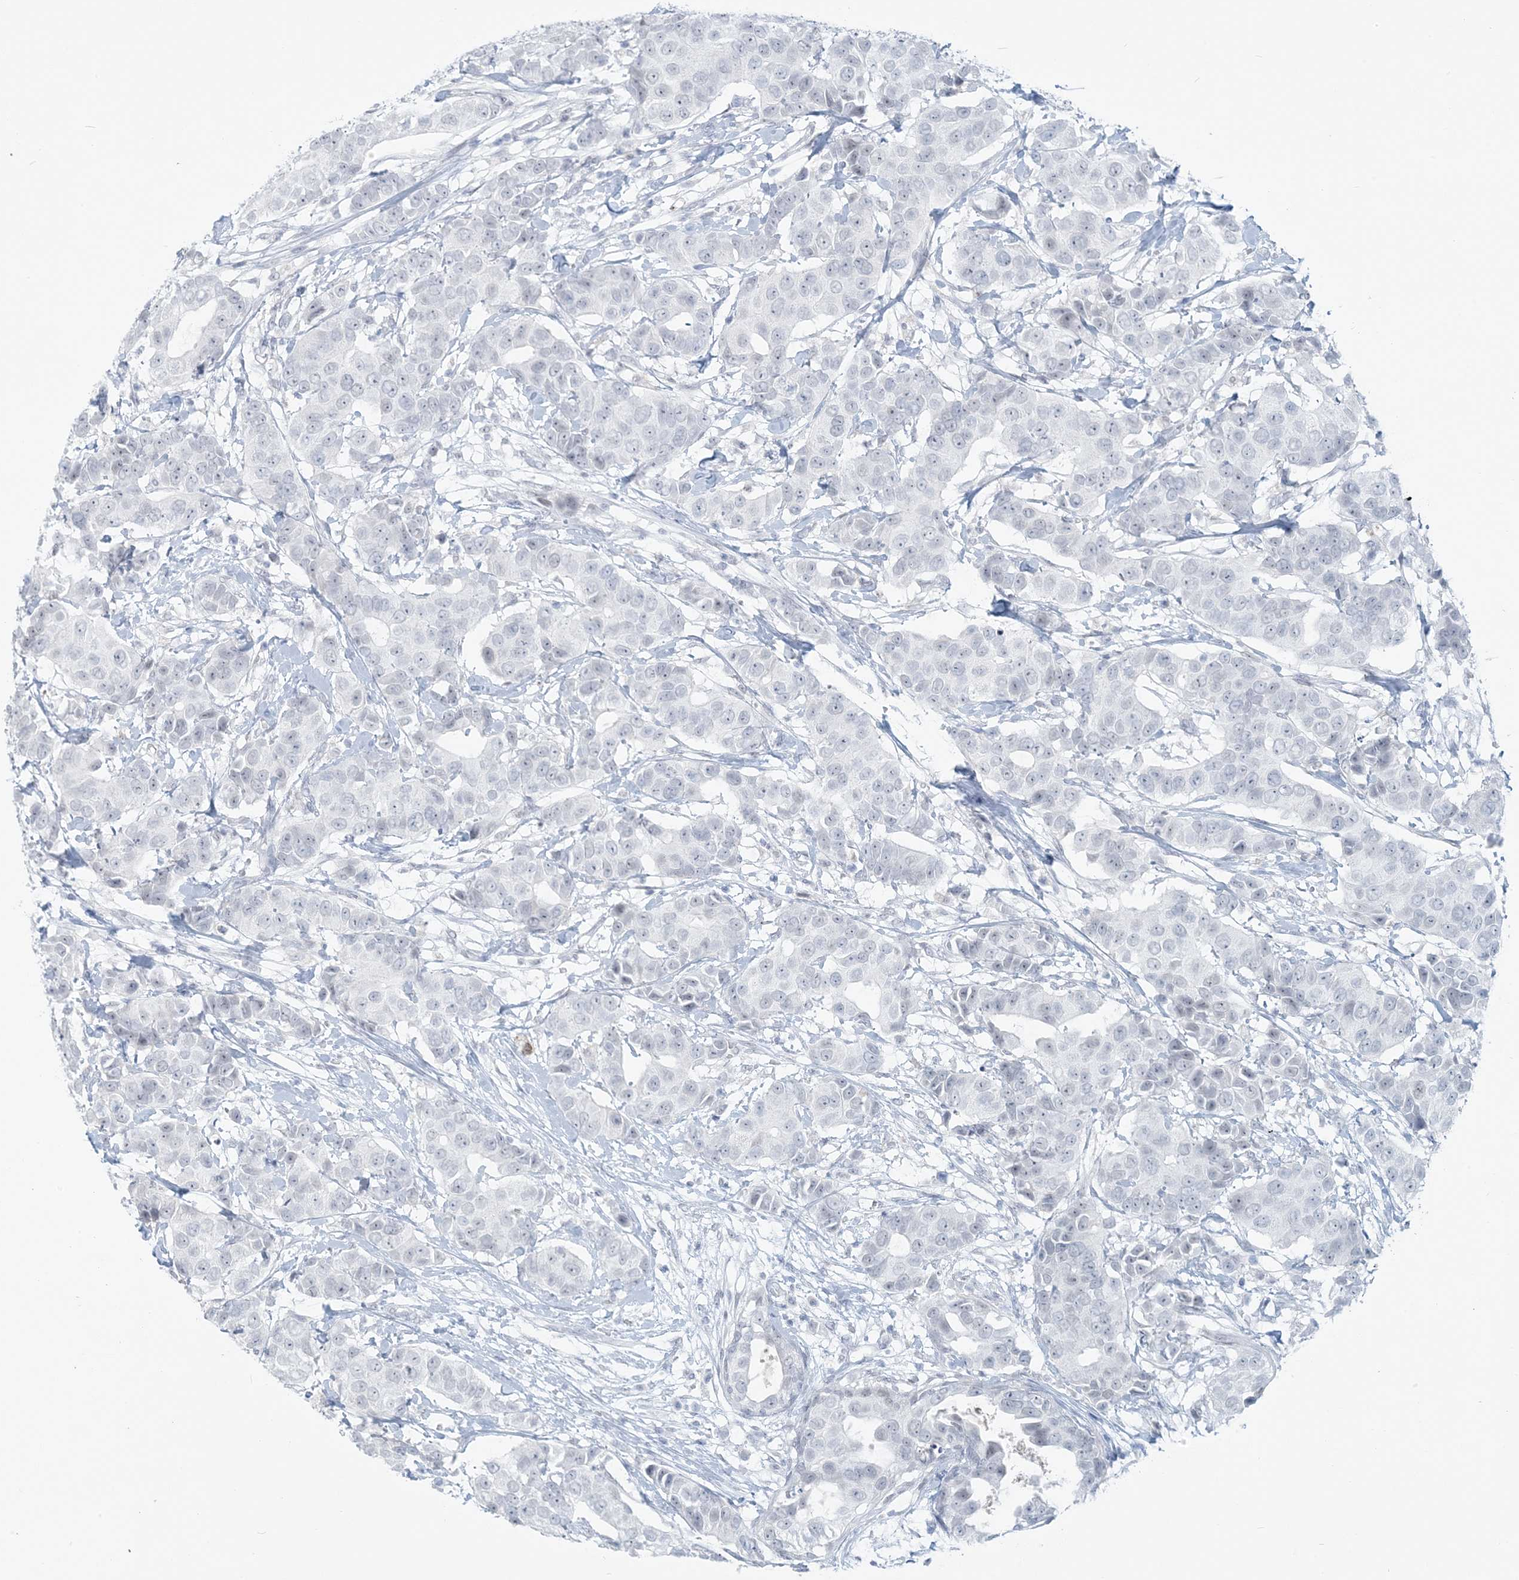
{"staining": {"intensity": "negative", "quantity": "none", "location": "none"}, "tissue": "breast cancer", "cell_type": "Tumor cells", "image_type": "cancer", "snomed": [{"axis": "morphology", "description": "Normal tissue, NOS"}, {"axis": "morphology", "description": "Duct carcinoma"}, {"axis": "topography", "description": "Breast"}], "caption": "Immunohistochemistry micrograph of invasive ductal carcinoma (breast) stained for a protein (brown), which displays no expression in tumor cells. (Immunohistochemistry, brightfield microscopy, high magnification).", "gene": "SCML1", "patient": {"sex": "female", "age": 39}}